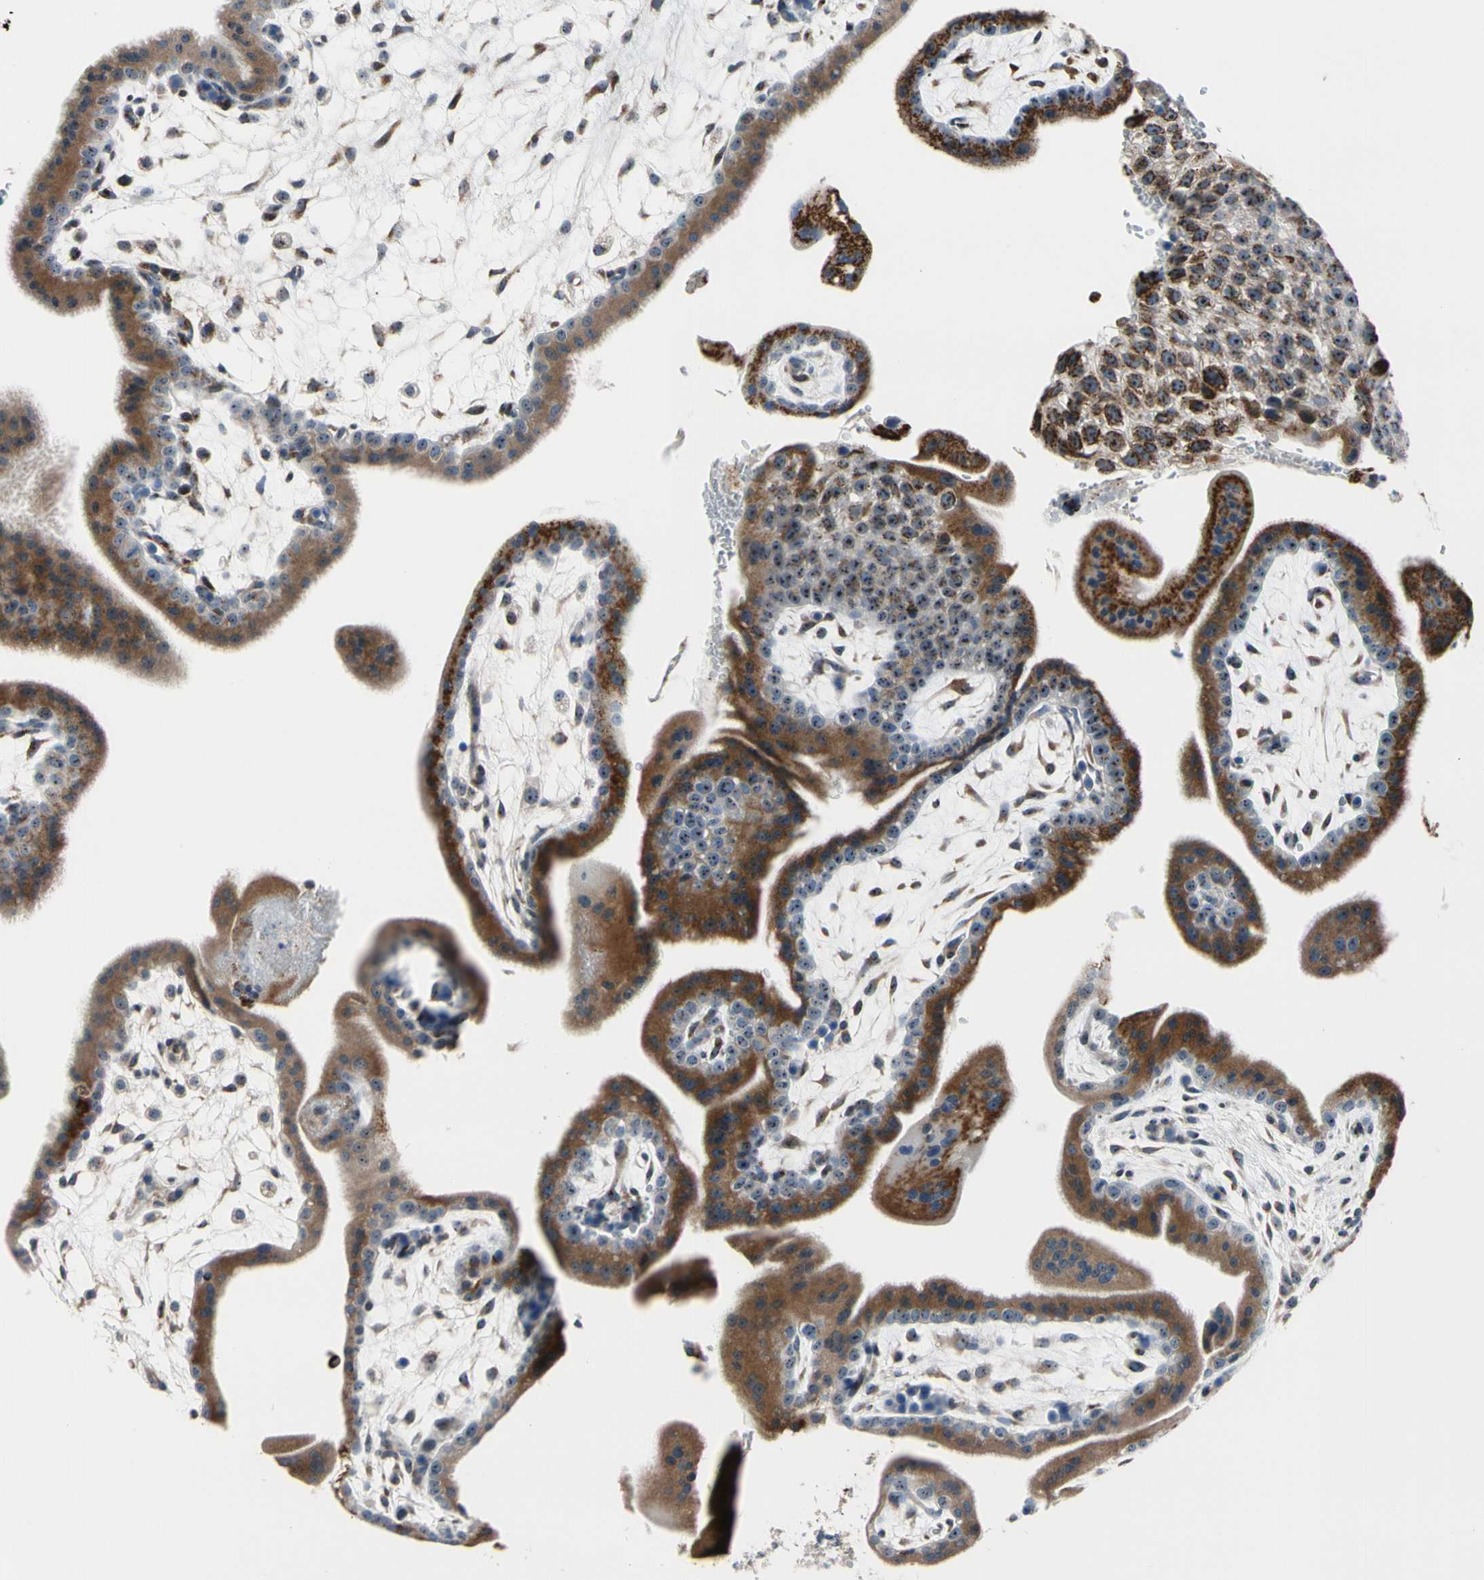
{"staining": {"intensity": "moderate", "quantity": ">75%", "location": "cytoplasmic/membranous"}, "tissue": "placenta", "cell_type": "Decidual cells", "image_type": "normal", "snomed": [{"axis": "morphology", "description": "Normal tissue, NOS"}, {"axis": "topography", "description": "Placenta"}], "caption": "A high-resolution image shows immunohistochemistry staining of normal placenta, which demonstrates moderate cytoplasmic/membranous staining in approximately >75% of decidual cells.", "gene": "TMED7", "patient": {"sex": "female", "age": 35}}